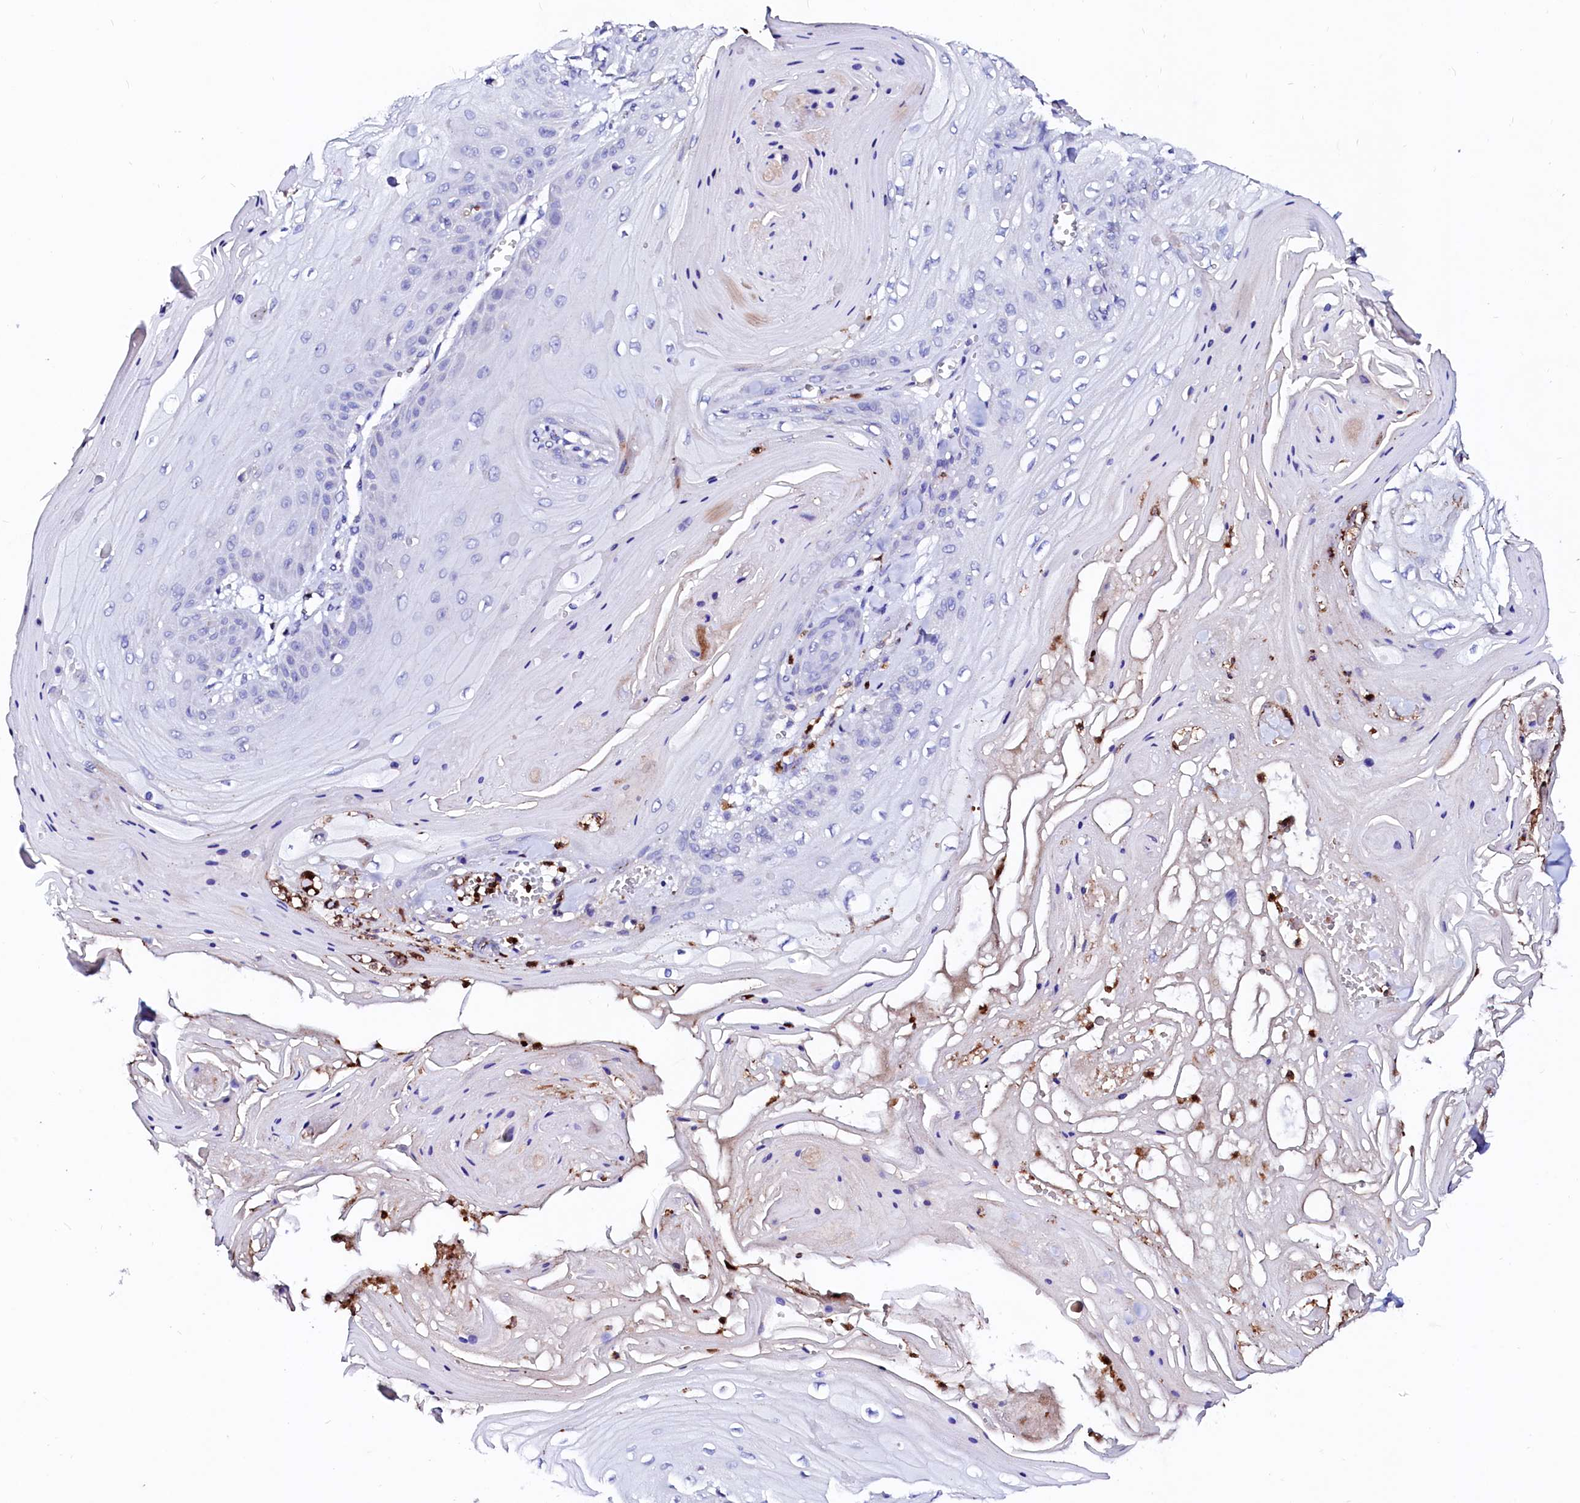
{"staining": {"intensity": "negative", "quantity": "none", "location": "none"}, "tissue": "skin cancer", "cell_type": "Tumor cells", "image_type": "cancer", "snomed": [{"axis": "morphology", "description": "Squamous cell carcinoma, NOS"}, {"axis": "topography", "description": "Skin"}], "caption": "An IHC image of skin cancer is shown. There is no staining in tumor cells of skin cancer. (Stains: DAB (3,3'-diaminobenzidine) immunohistochemistry with hematoxylin counter stain, Microscopy: brightfield microscopy at high magnification).", "gene": "RAB27A", "patient": {"sex": "male", "age": 74}}